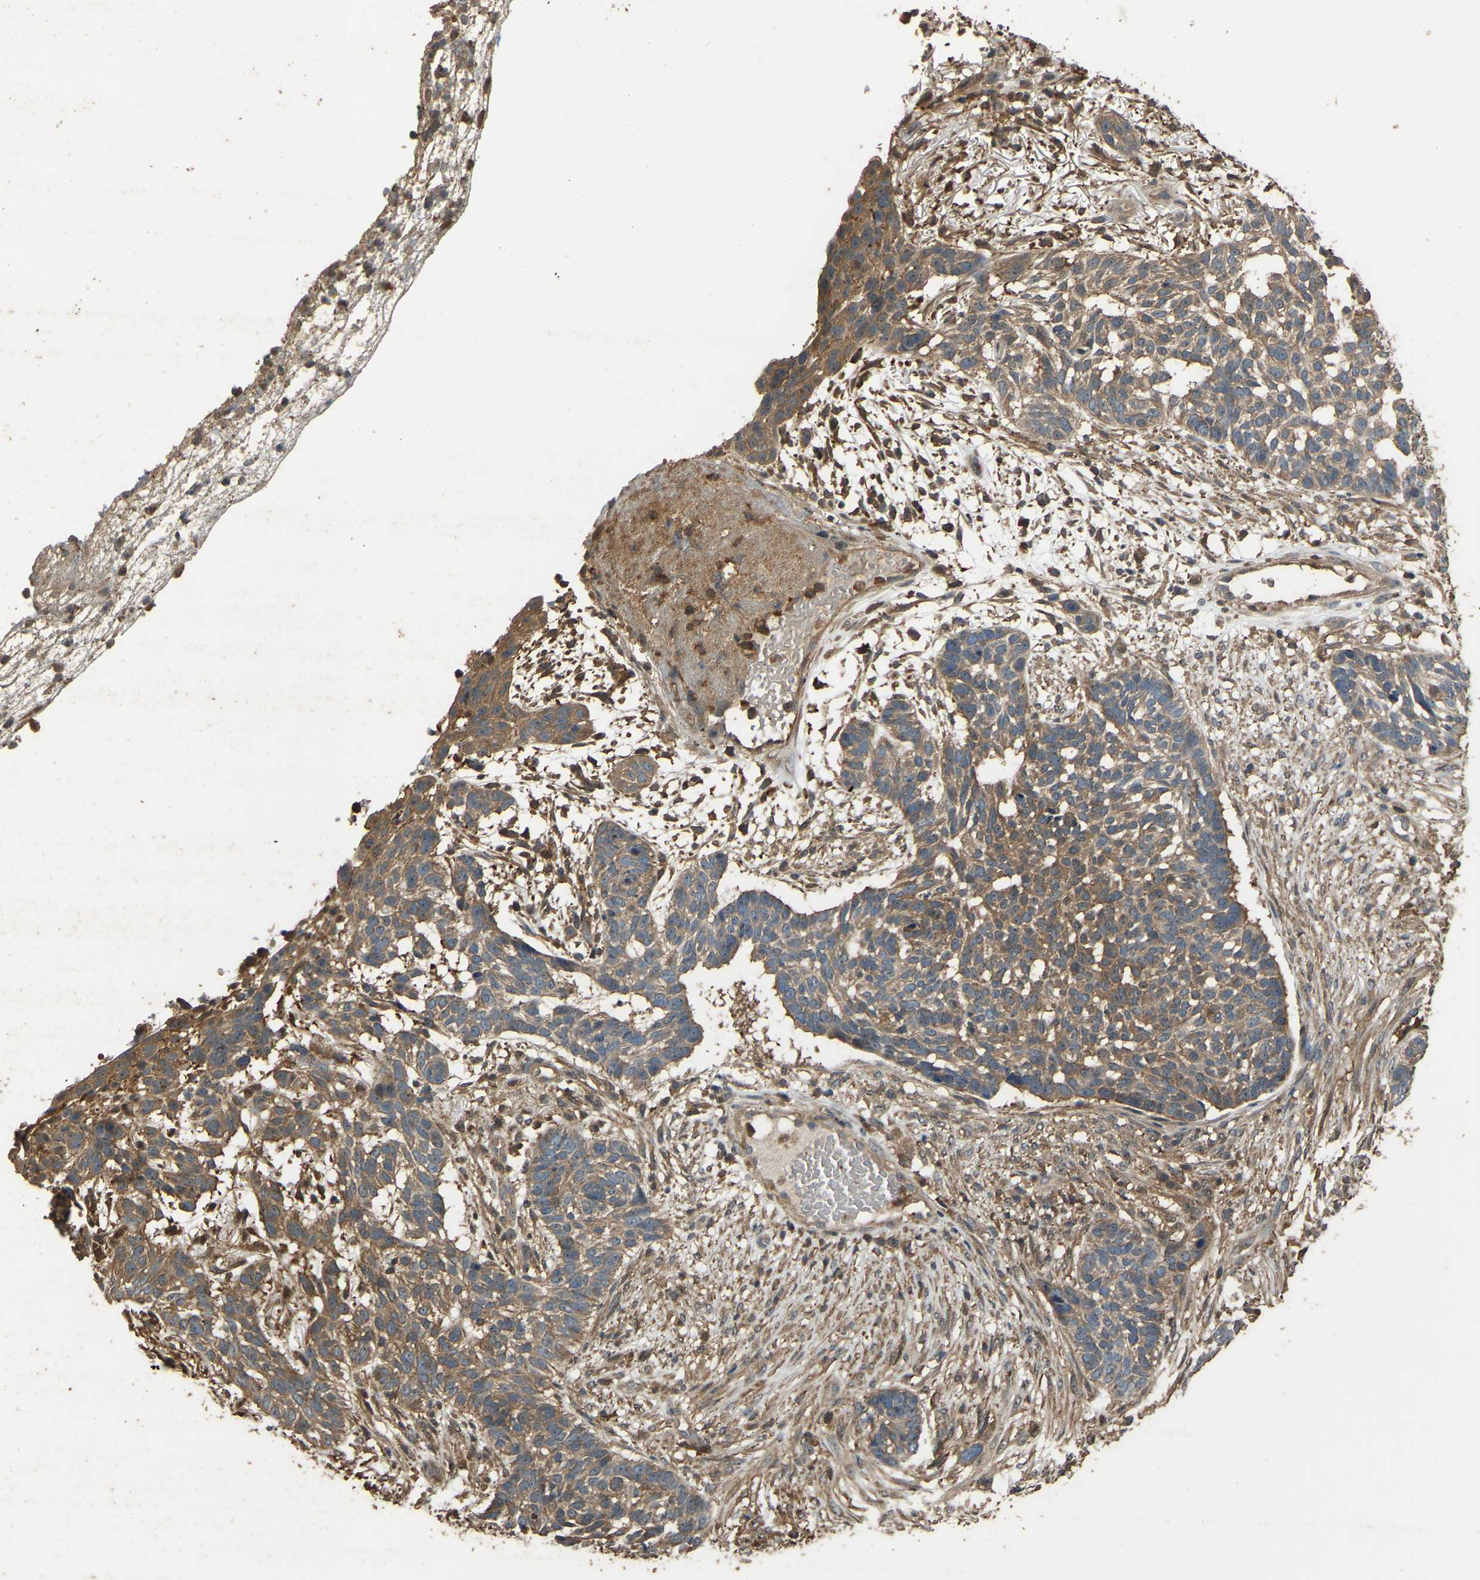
{"staining": {"intensity": "weak", "quantity": ">75%", "location": "cytoplasmic/membranous"}, "tissue": "skin cancer", "cell_type": "Tumor cells", "image_type": "cancer", "snomed": [{"axis": "morphology", "description": "Basal cell carcinoma"}, {"axis": "topography", "description": "Skin"}], "caption": "Protein staining of basal cell carcinoma (skin) tissue demonstrates weak cytoplasmic/membranous positivity in approximately >75% of tumor cells. The protein of interest is stained brown, and the nuclei are stained in blue (DAB IHC with brightfield microscopy, high magnification).", "gene": "FHIT", "patient": {"sex": "male", "age": 85}}